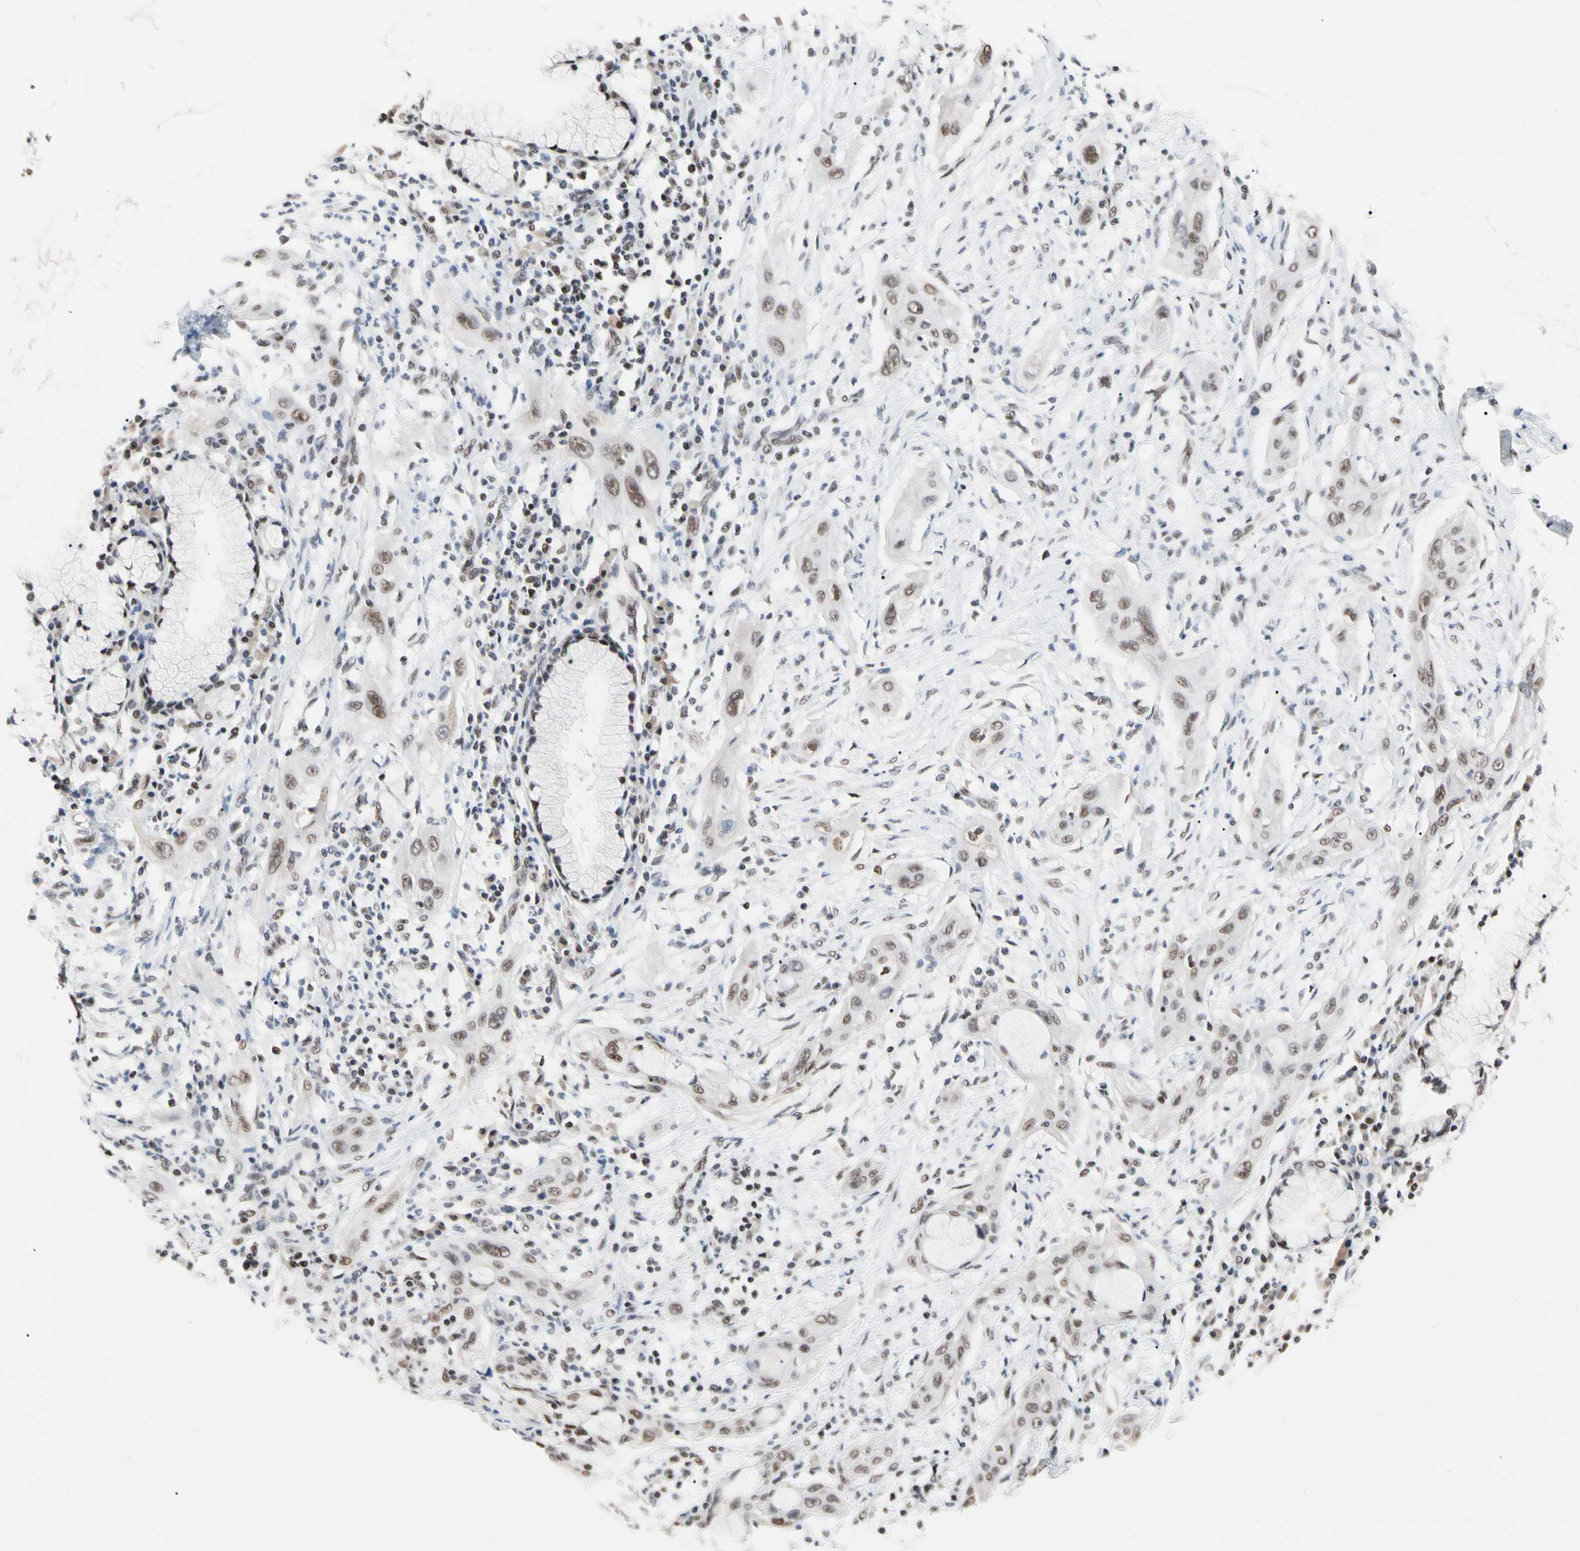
{"staining": {"intensity": "weak", "quantity": ">75%", "location": "nuclear"}, "tissue": "lung cancer", "cell_type": "Tumor cells", "image_type": "cancer", "snomed": [{"axis": "morphology", "description": "Squamous cell carcinoma, NOS"}, {"axis": "topography", "description": "Lung"}], "caption": "High-magnification brightfield microscopy of lung squamous cell carcinoma stained with DAB (brown) and counterstained with hematoxylin (blue). tumor cells exhibit weak nuclear expression is seen in approximately>75% of cells.", "gene": "FAM98B", "patient": {"sex": "female", "age": 47}}